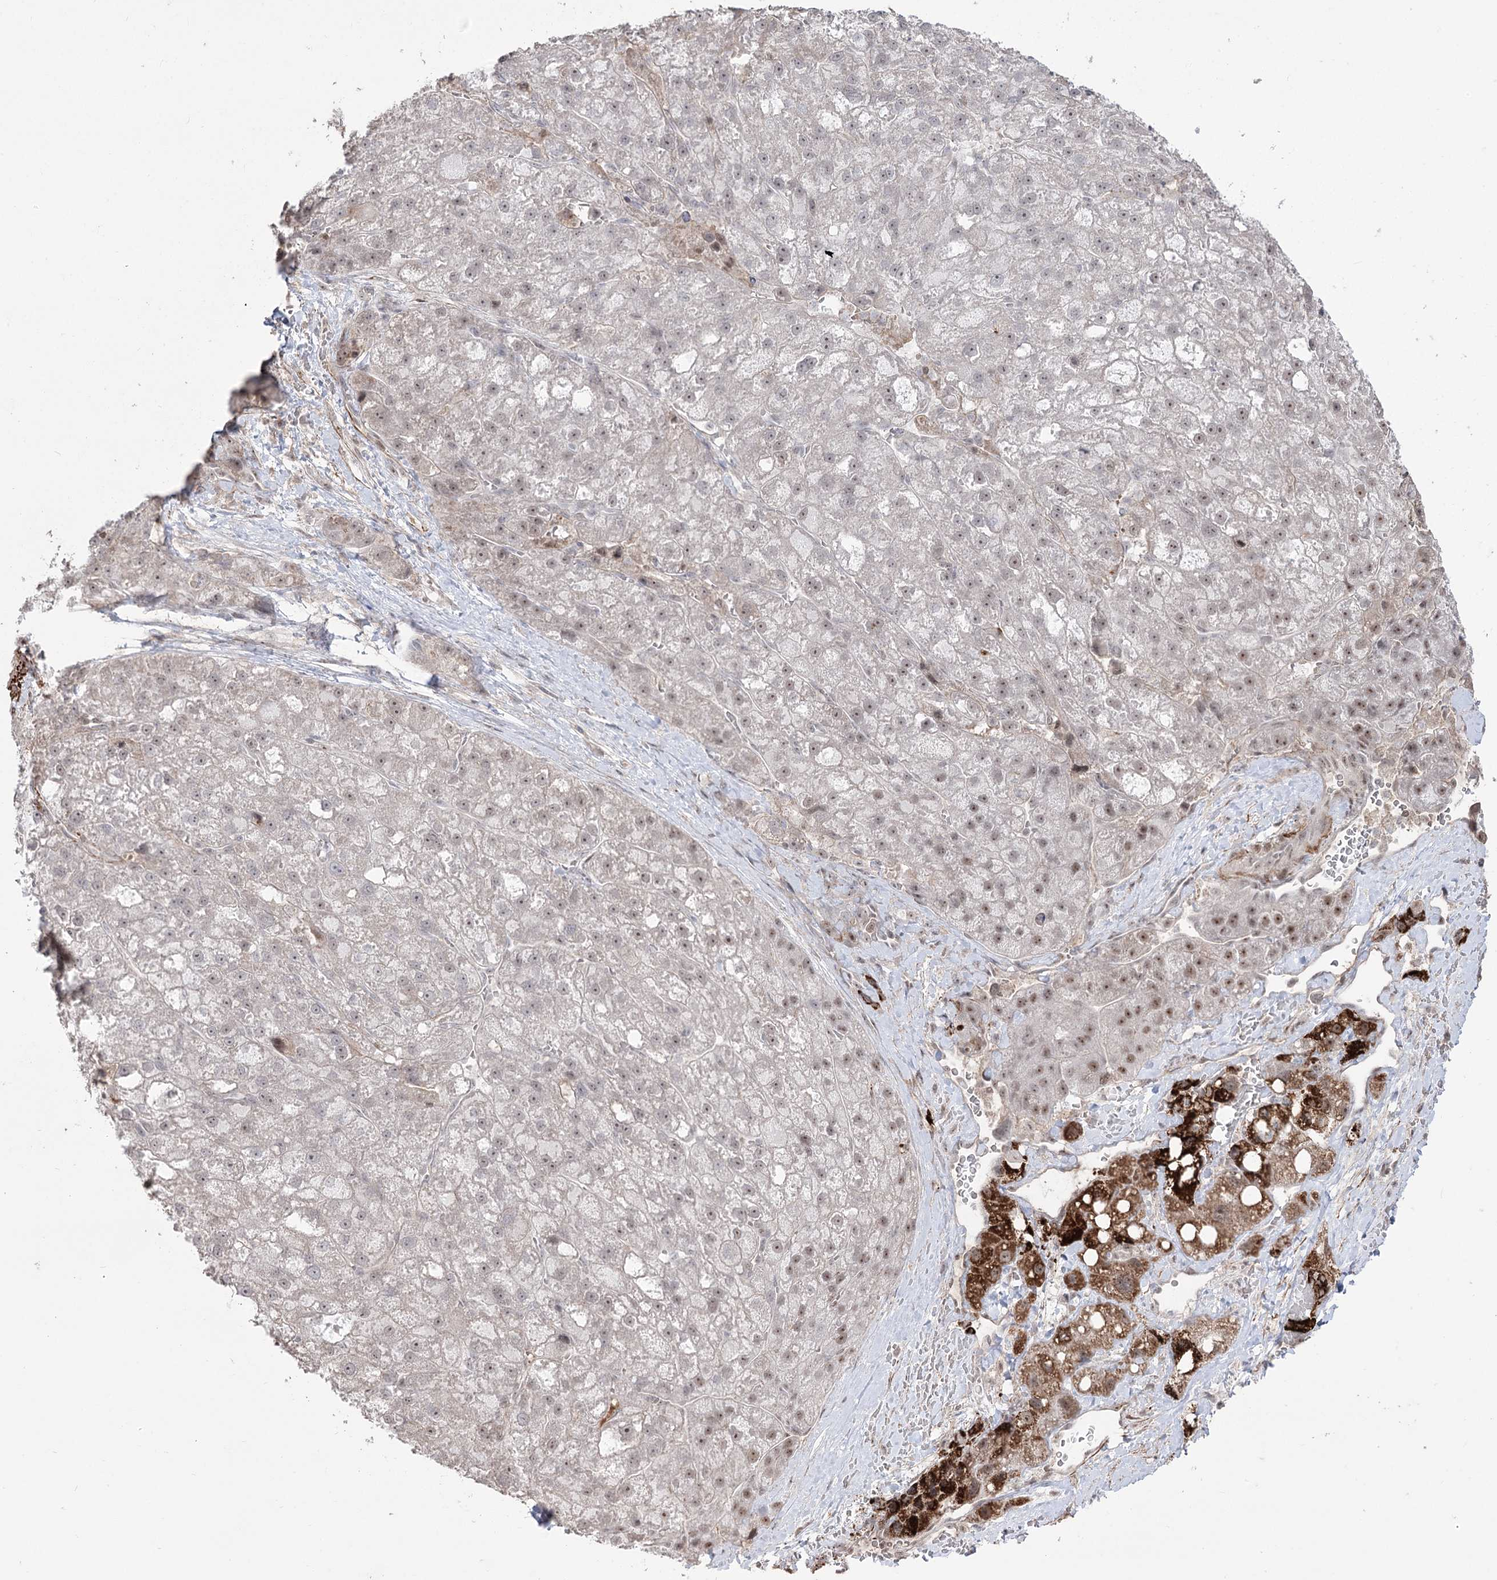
{"staining": {"intensity": "weak", "quantity": "25%-75%", "location": "nuclear"}, "tissue": "liver cancer", "cell_type": "Tumor cells", "image_type": "cancer", "snomed": [{"axis": "morphology", "description": "Normal tissue, NOS"}, {"axis": "morphology", "description": "Carcinoma, Hepatocellular, NOS"}, {"axis": "topography", "description": "Liver"}], "caption": "Protein analysis of hepatocellular carcinoma (liver) tissue displays weak nuclear expression in approximately 25%-75% of tumor cells. The protein of interest is shown in brown color, while the nuclei are stained blue.", "gene": "ZSCAN23", "patient": {"sex": "male", "age": 57}}